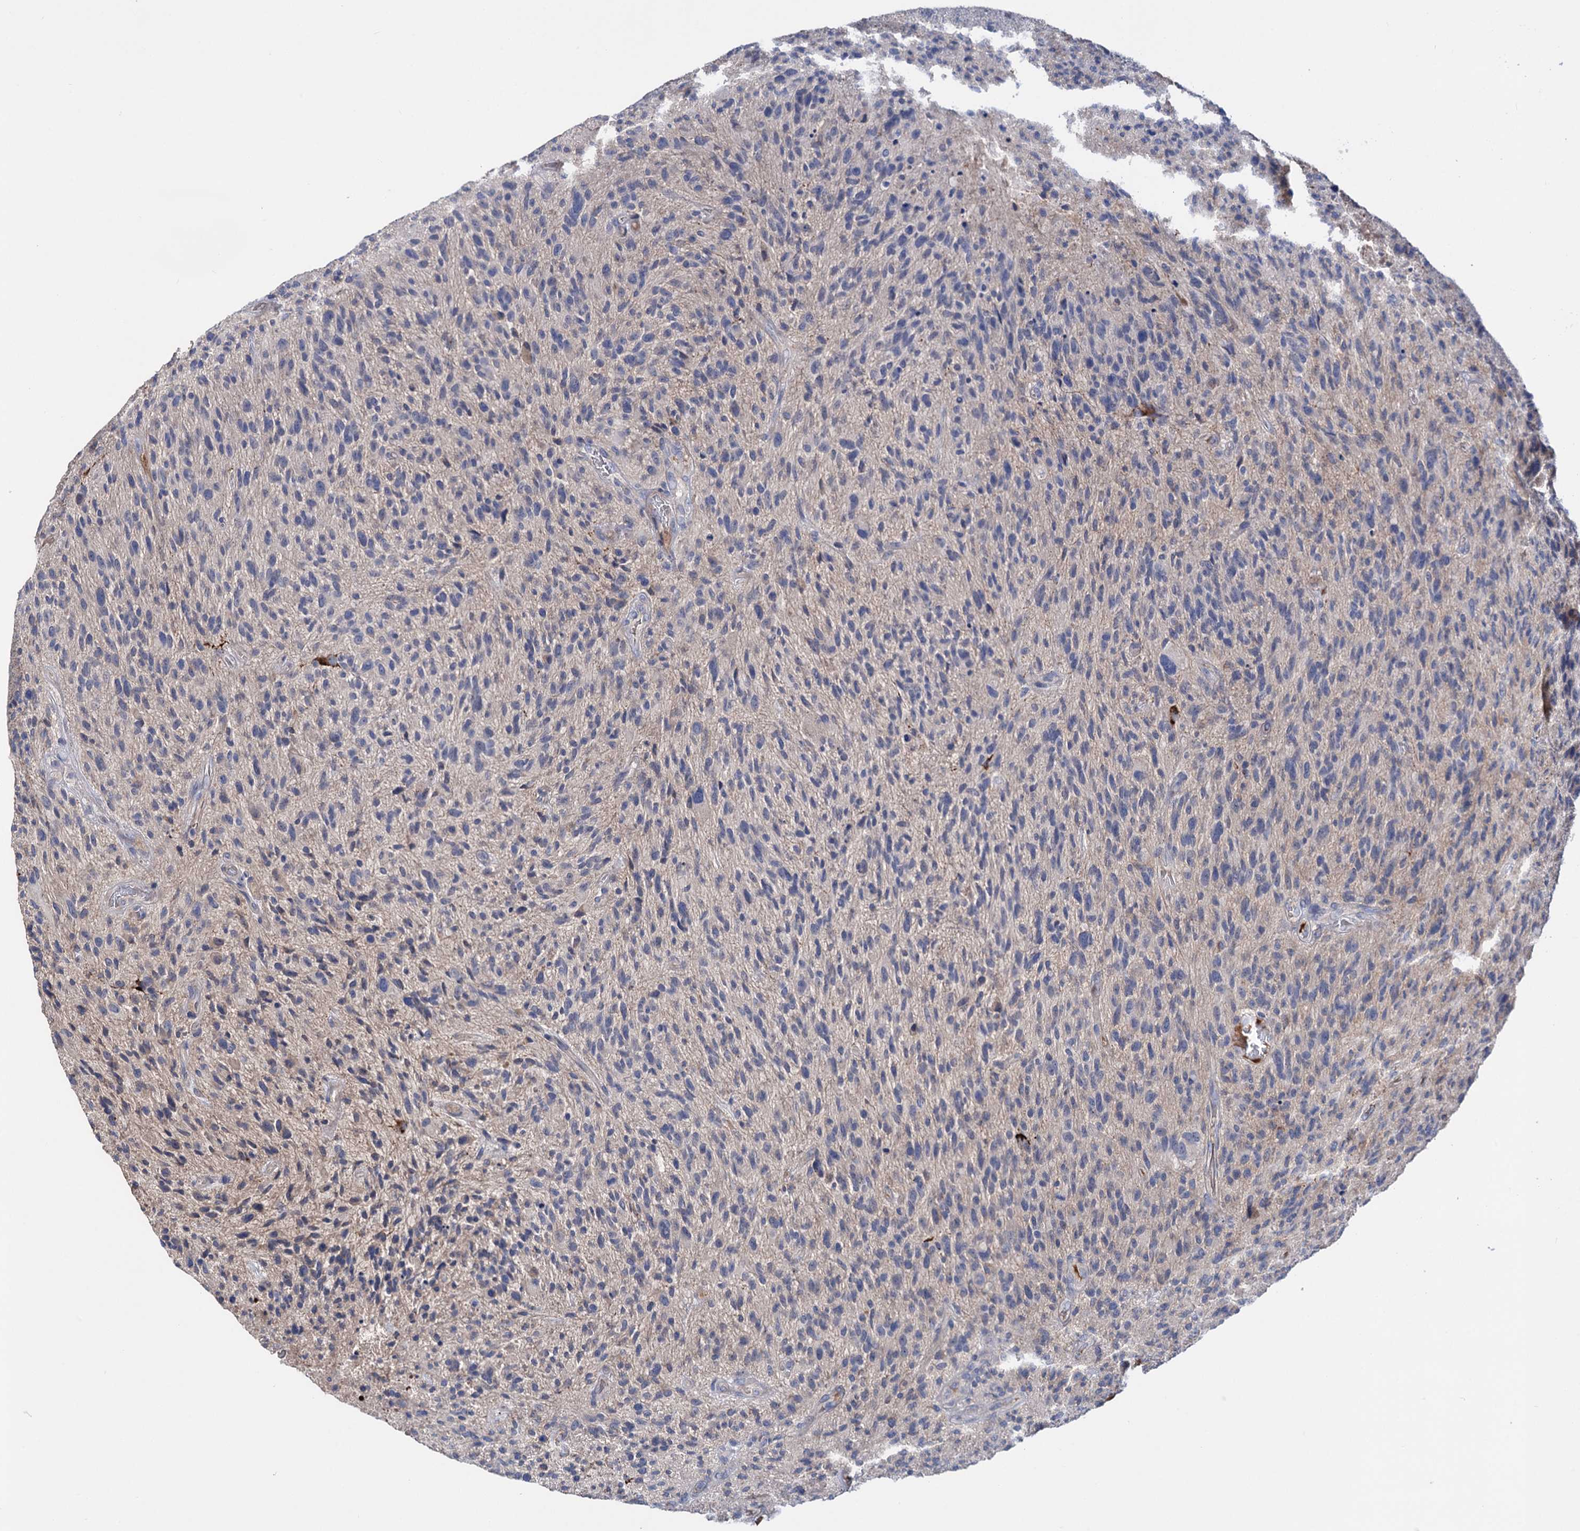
{"staining": {"intensity": "negative", "quantity": "none", "location": "none"}, "tissue": "glioma", "cell_type": "Tumor cells", "image_type": "cancer", "snomed": [{"axis": "morphology", "description": "Glioma, malignant, High grade"}, {"axis": "topography", "description": "Brain"}], "caption": "Glioma stained for a protein using immunohistochemistry (IHC) demonstrates no positivity tumor cells.", "gene": "PPP1R32", "patient": {"sex": "male", "age": 47}}